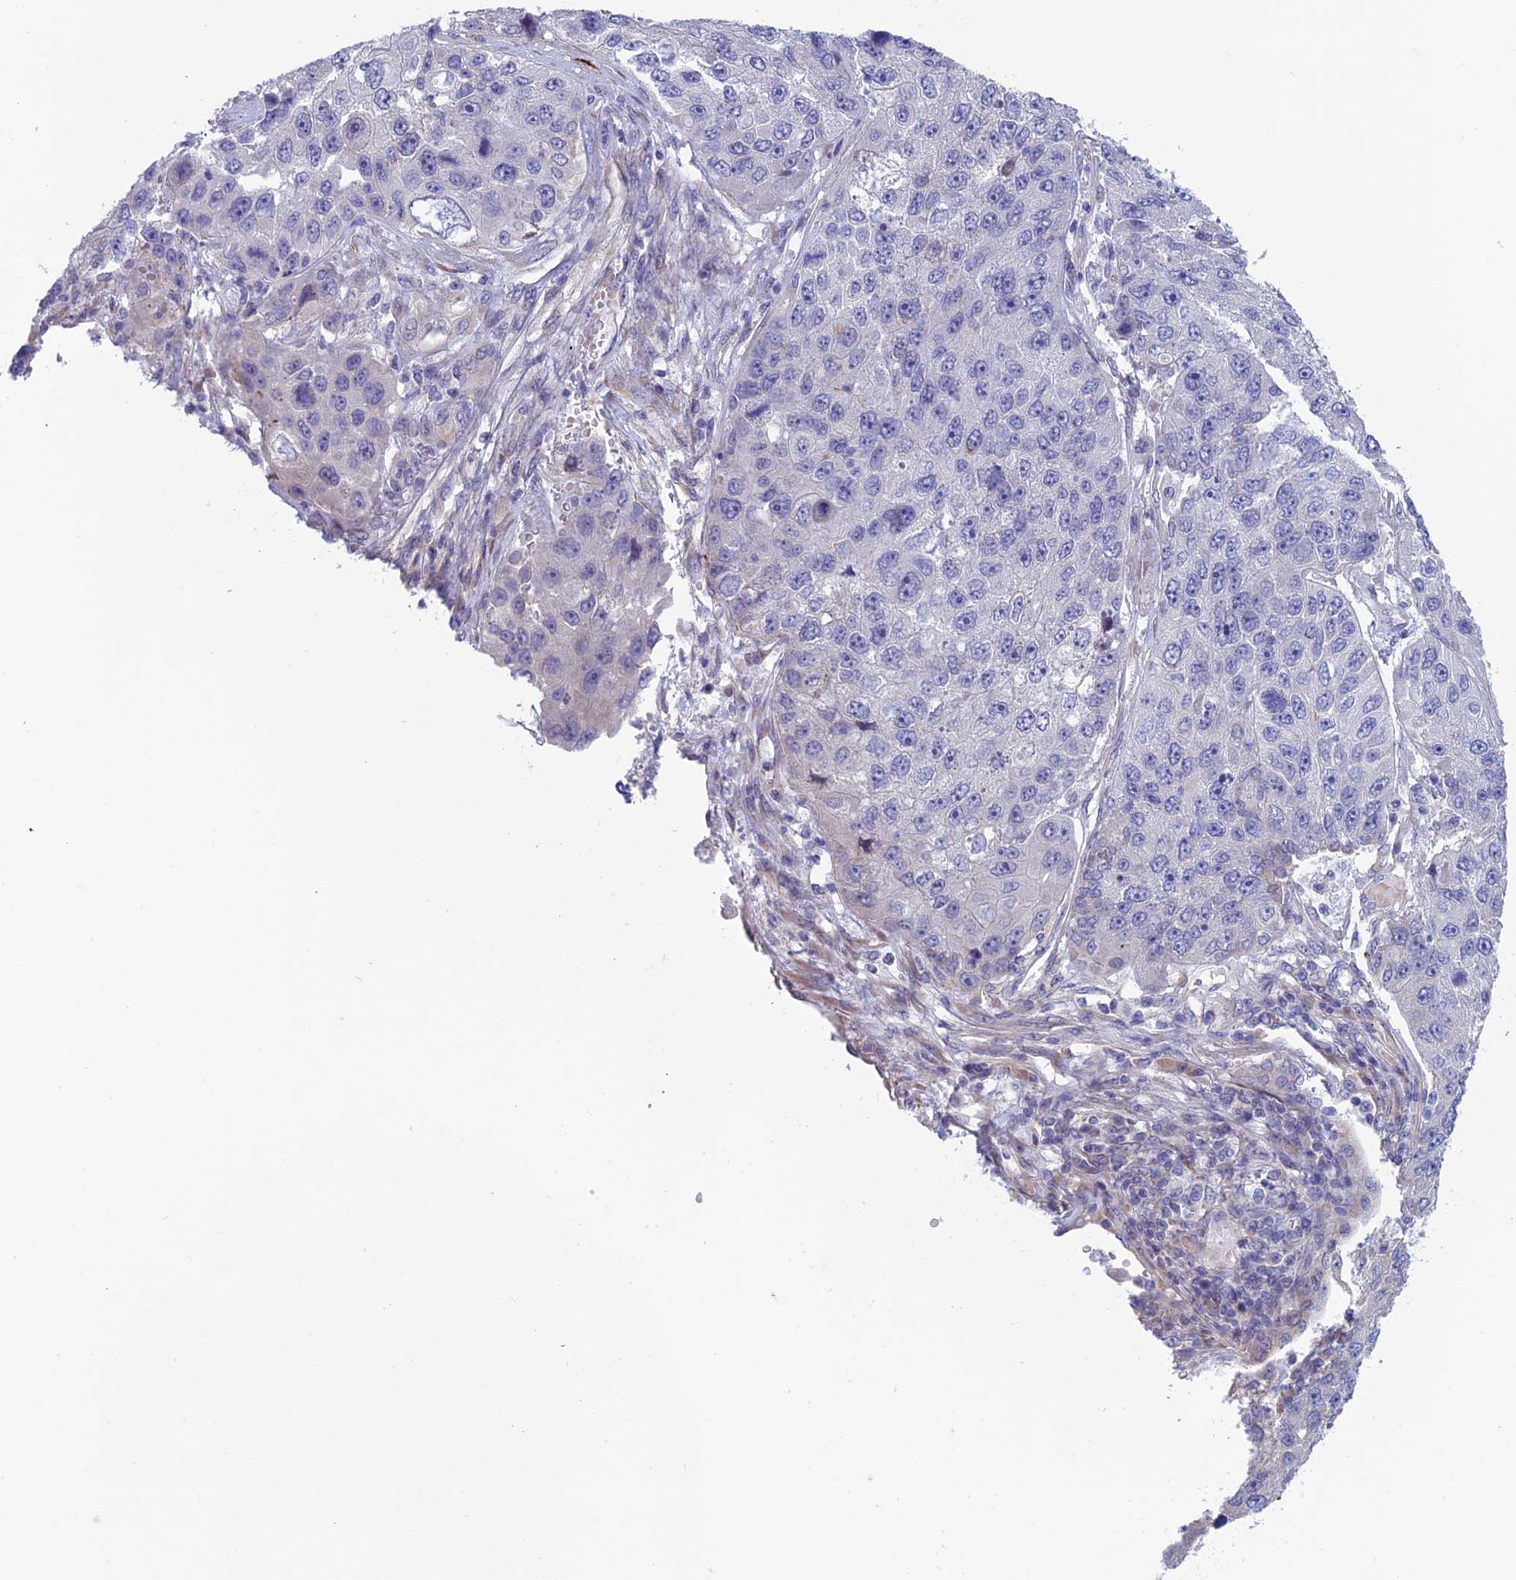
{"staining": {"intensity": "negative", "quantity": "none", "location": "none"}, "tissue": "lung cancer", "cell_type": "Tumor cells", "image_type": "cancer", "snomed": [{"axis": "morphology", "description": "Squamous cell carcinoma, NOS"}, {"axis": "topography", "description": "Lung"}], "caption": "IHC histopathology image of neoplastic tissue: lung squamous cell carcinoma stained with DAB (3,3'-diaminobenzidine) displays no significant protein expression in tumor cells. (DAB (3,3'-diaminobenzidine) immunohistochemistry visualized using brightfield microscopy, high magnification).", "gene": "BCL2L10", "patient": {"sex": "male", "age": 61}}